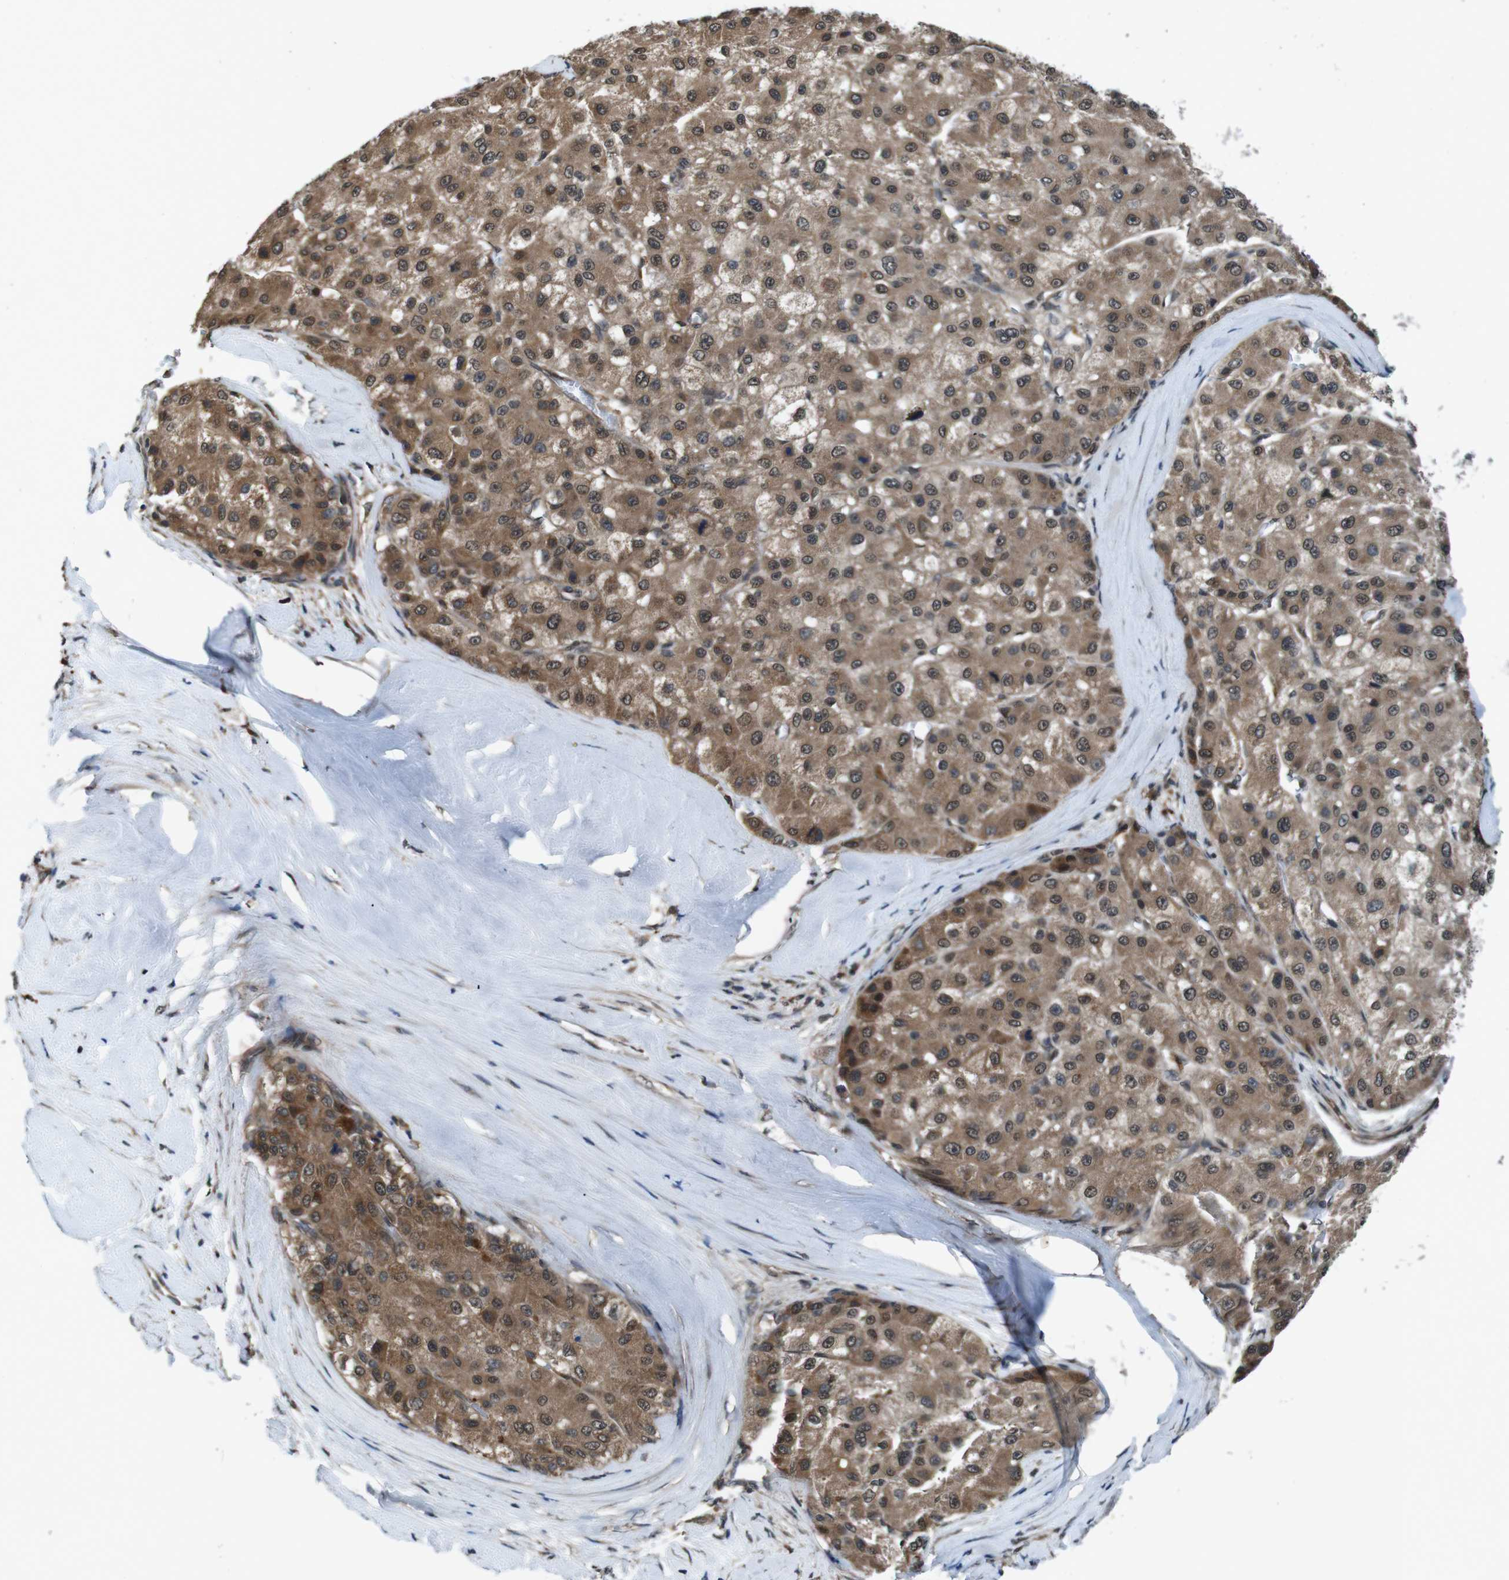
{"staining": {"intensity": "moderate", "quantity": ">75%", "location": "cytoplasmic/membranous,nuclear"}, "tissue": "liver cancer", "cell_type": "Tumor cells", "image_type": "cancer", "snomed": [{"axis": "morphology", "description": "Carcinoma, Hepatocellular, NOS"}, {"axis": "topography", "description": "Liver"}], "caption": "This is a micrograph of immunohistochemistry staining of hepatocellular carcinoma (liver), which shows moderate staining in the cytoplasmic/membranous and nuclear of tumor cells.", "gene": "SOCS1", "patient": {"sex": "male", "age": 80}}